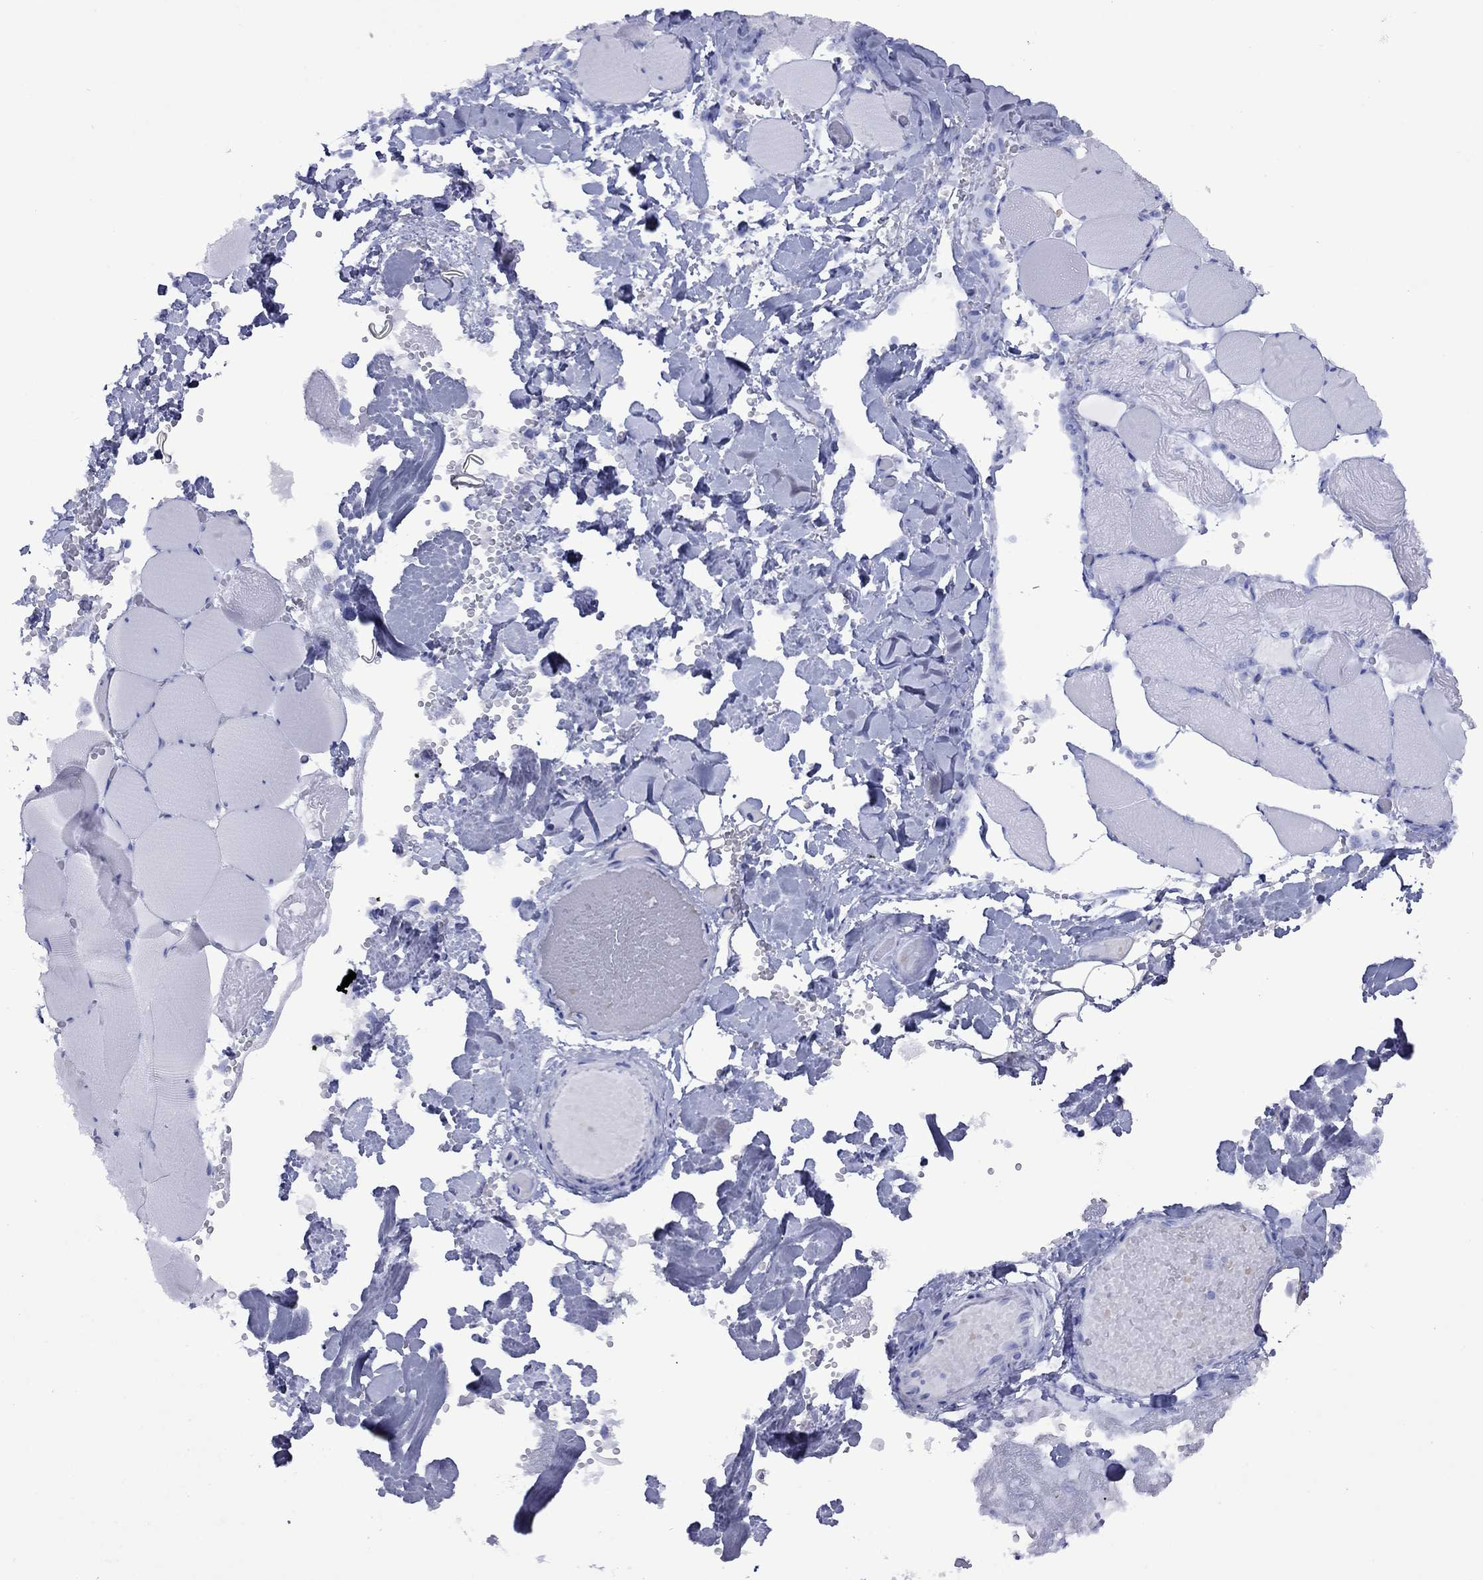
{"staining": {"intensity": "negative", "quantity": "none", "location": "none"}, "tissue": "skeletal muscle", "cell_type": "Myocytes", "image_type": "normal", "snomed": [{"axis": "morphology", "description": "Normal tissue, NOS"}, {"axis": "morphology", "description": "Malignant melanoma, Metastatic site"}, {"axis": "topography", "description": "Skeletal muscle"}], "caption": "Histopathology image shows no protein staining in myocytes of unremarkable skeletal muscle. Nuclei are stained in blue.", "gene": "ROM1", "patient": {"sex": "male", "age": 50}}